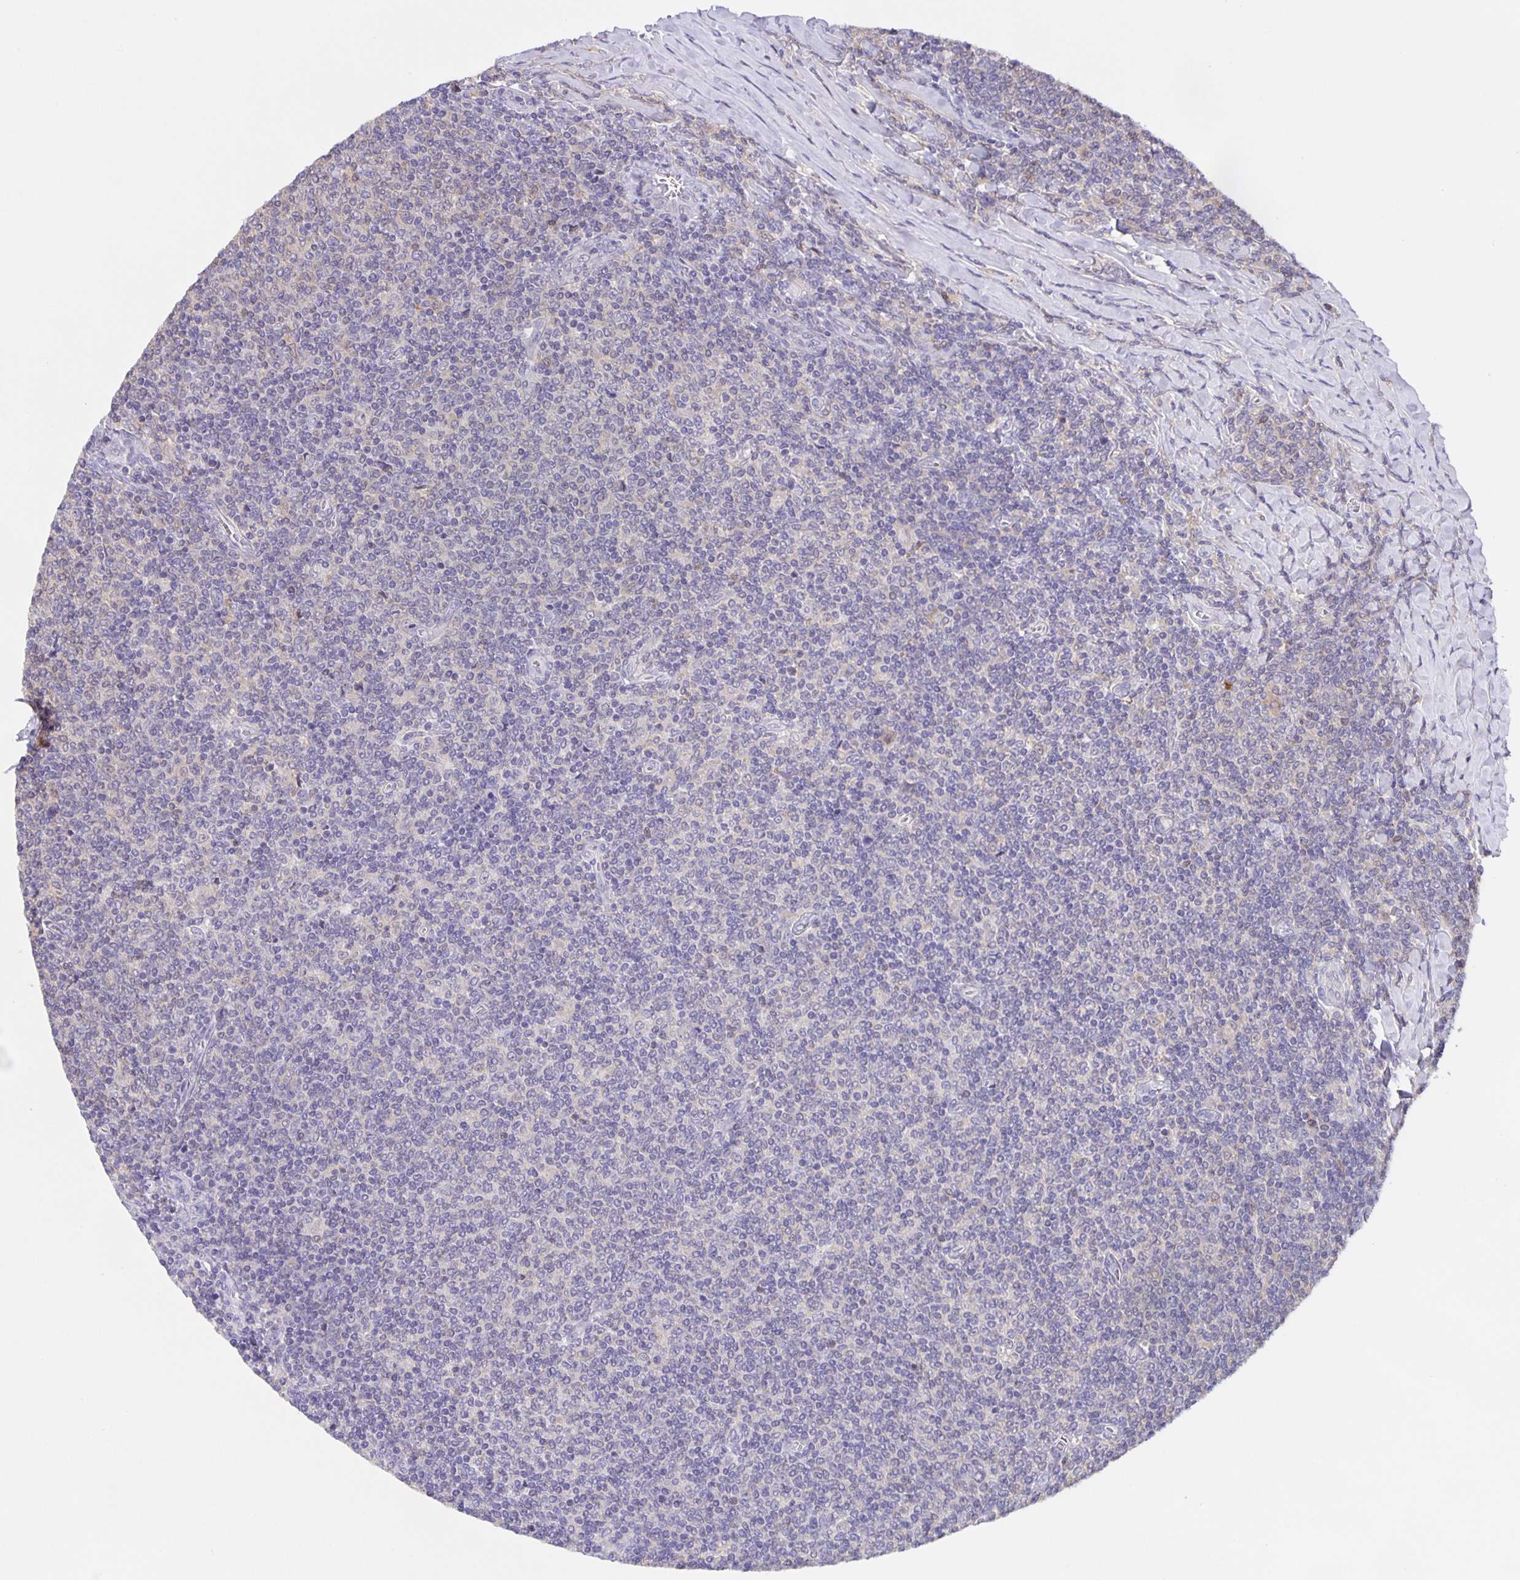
{"staining": {"intensity": "negative", "quantity": "none", "location": "none"}, "tissue": "lymphoma", "cell_type": "Tumor cells", "image_type": "cancer", "snomed": [{"axis": "morphology", "description": "Malignant lymphoma, non-Hodgkin's type, Low grade"}, {"axis": "topography", "description": "Lymph node"}], "caption": "The IHC histopathology image has no significant expression in tumor cells of malignant lymphoma, non-Hodgkin's type (low-grade) tissue.", "gene": "MARCHF6", "patient": {"sex": "male", "age": 52}}